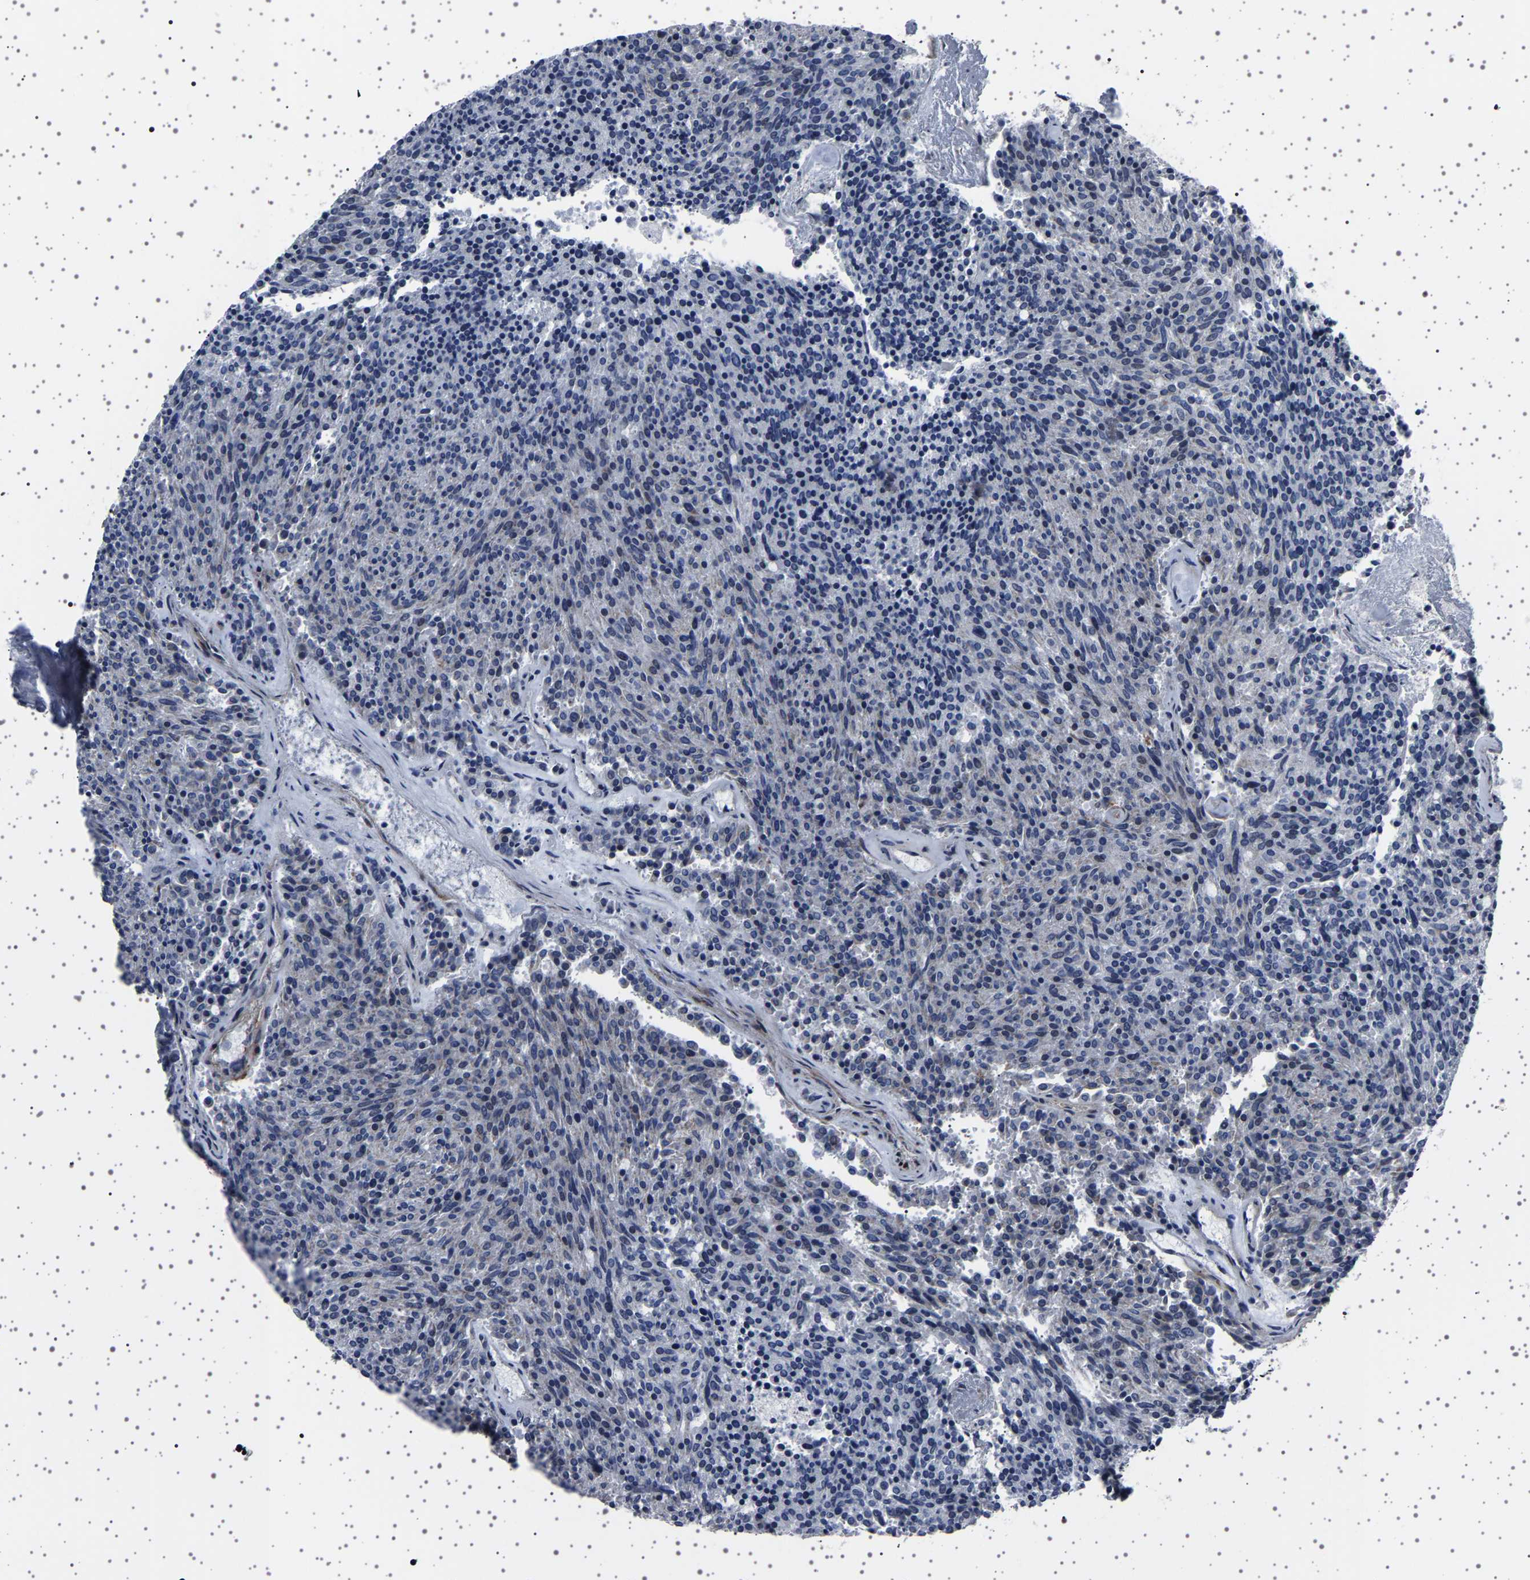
{"staining": {"intensity": "negative", "quantity": "none", "location": "none"}, "tissue": "carcinoid", "cell_type": "Tumor cells", "image_type": "cancer", "snomed": [{"axis": "morphology", "description": "Carcinoid, malignant, NOS"}, {"axis": "topography", "description": "Pancreas"}], "caption": "The image reveals no staining of tumor cells in carcinoid.", "gene": "PAK5", "patient": {"sex": "female", "age": 54}}